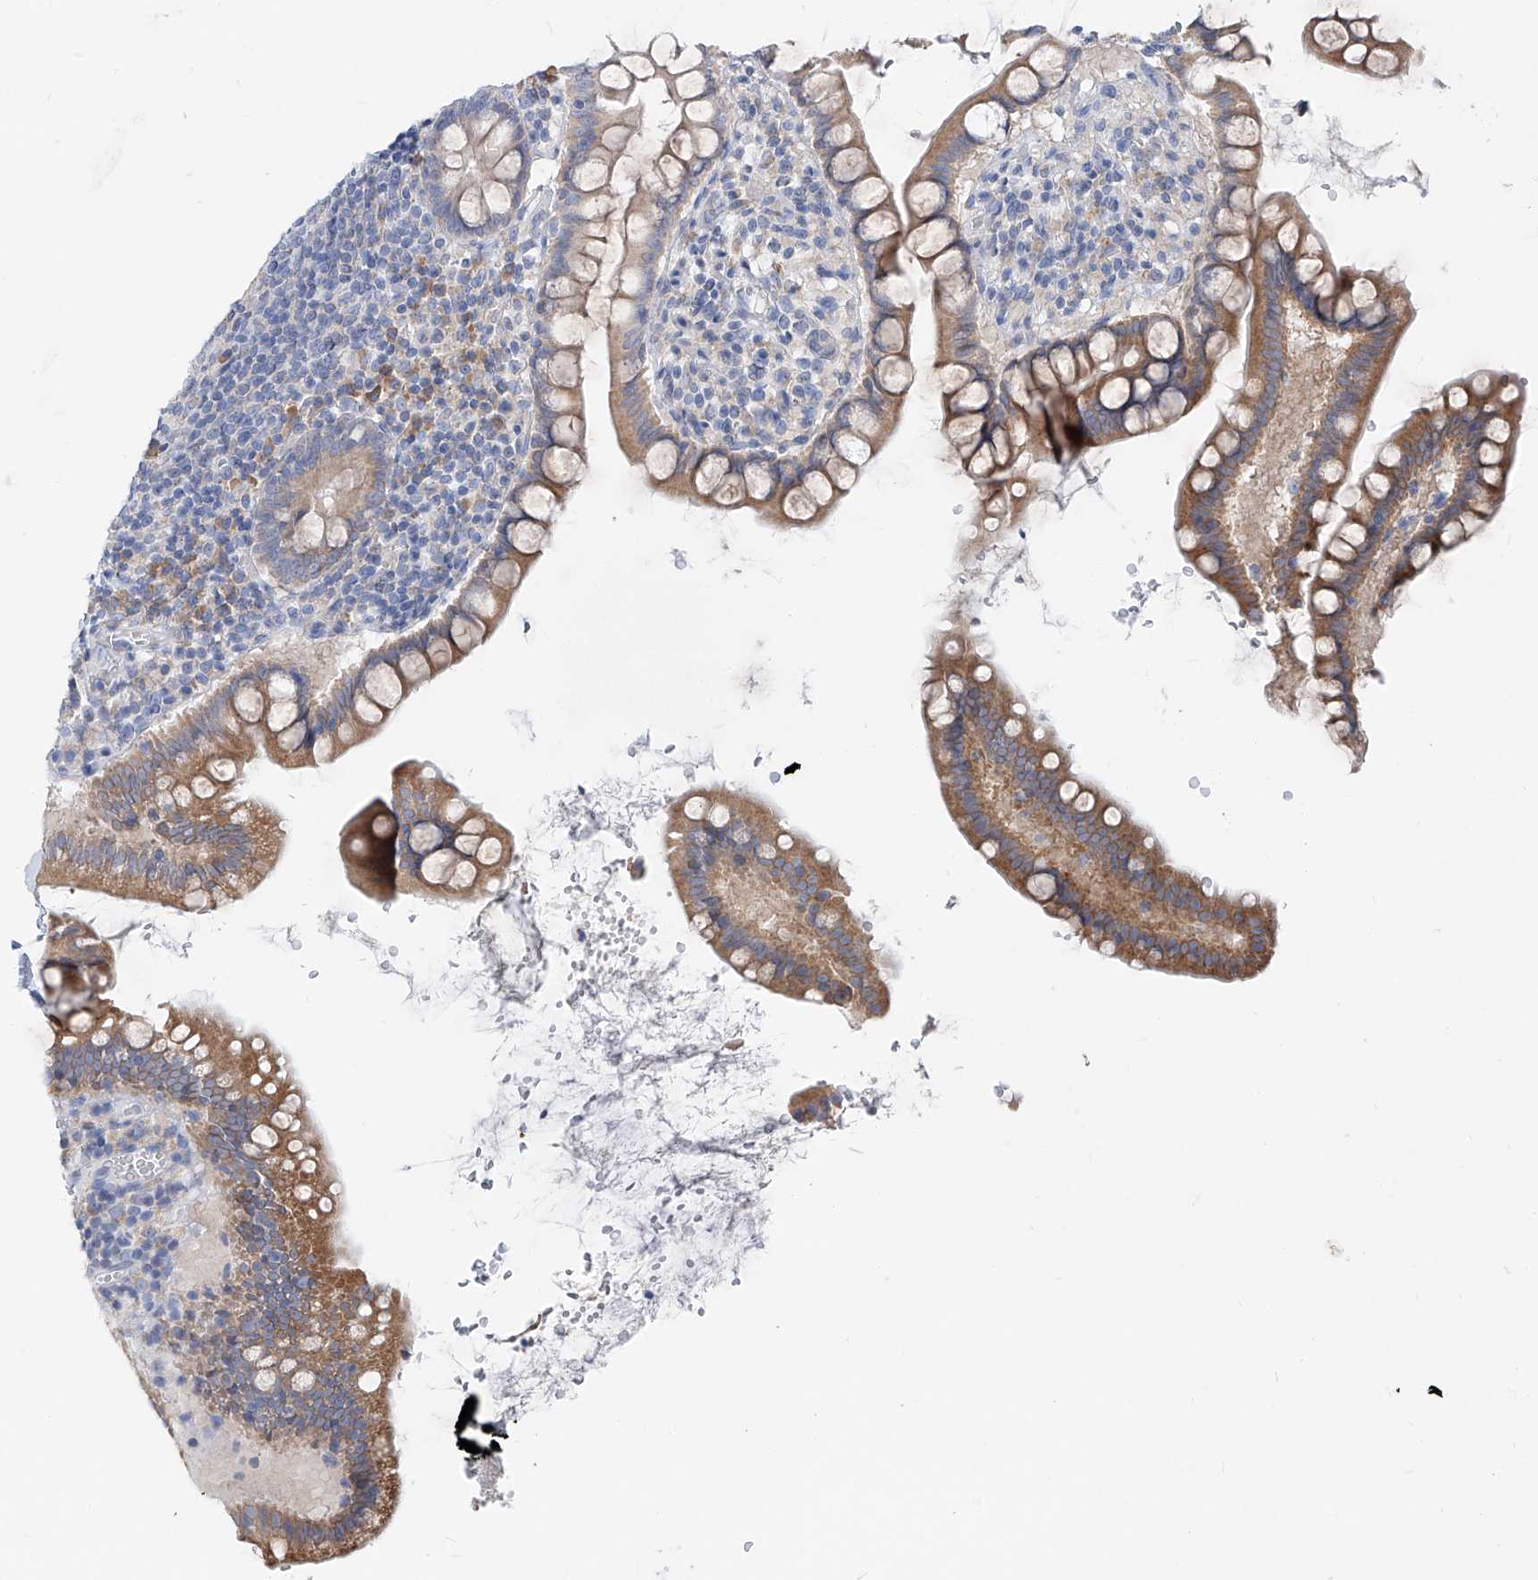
{"staining": {"intensity": "moderate", "quantity": "25%-75%", "location": "cytoplasmic/membranous"}, "tissue": "small intestine", "cell_type": "Glandular cells", "image_type": "normal", "snomed": [{"axis": "morphology", "description": "Normal tissue, NOS"}, {"axis": "topography", "description": "Small intestine"}], "caption": "Immunohistochemistry (IHC) (DAB) staining of benign human small intestine reveals moderate cytoplasmic/membranous protein positivity in about 25%-75% of glandular cells.", "gene": "UFL1", "patient": {"sex": "female", "age": 84}}